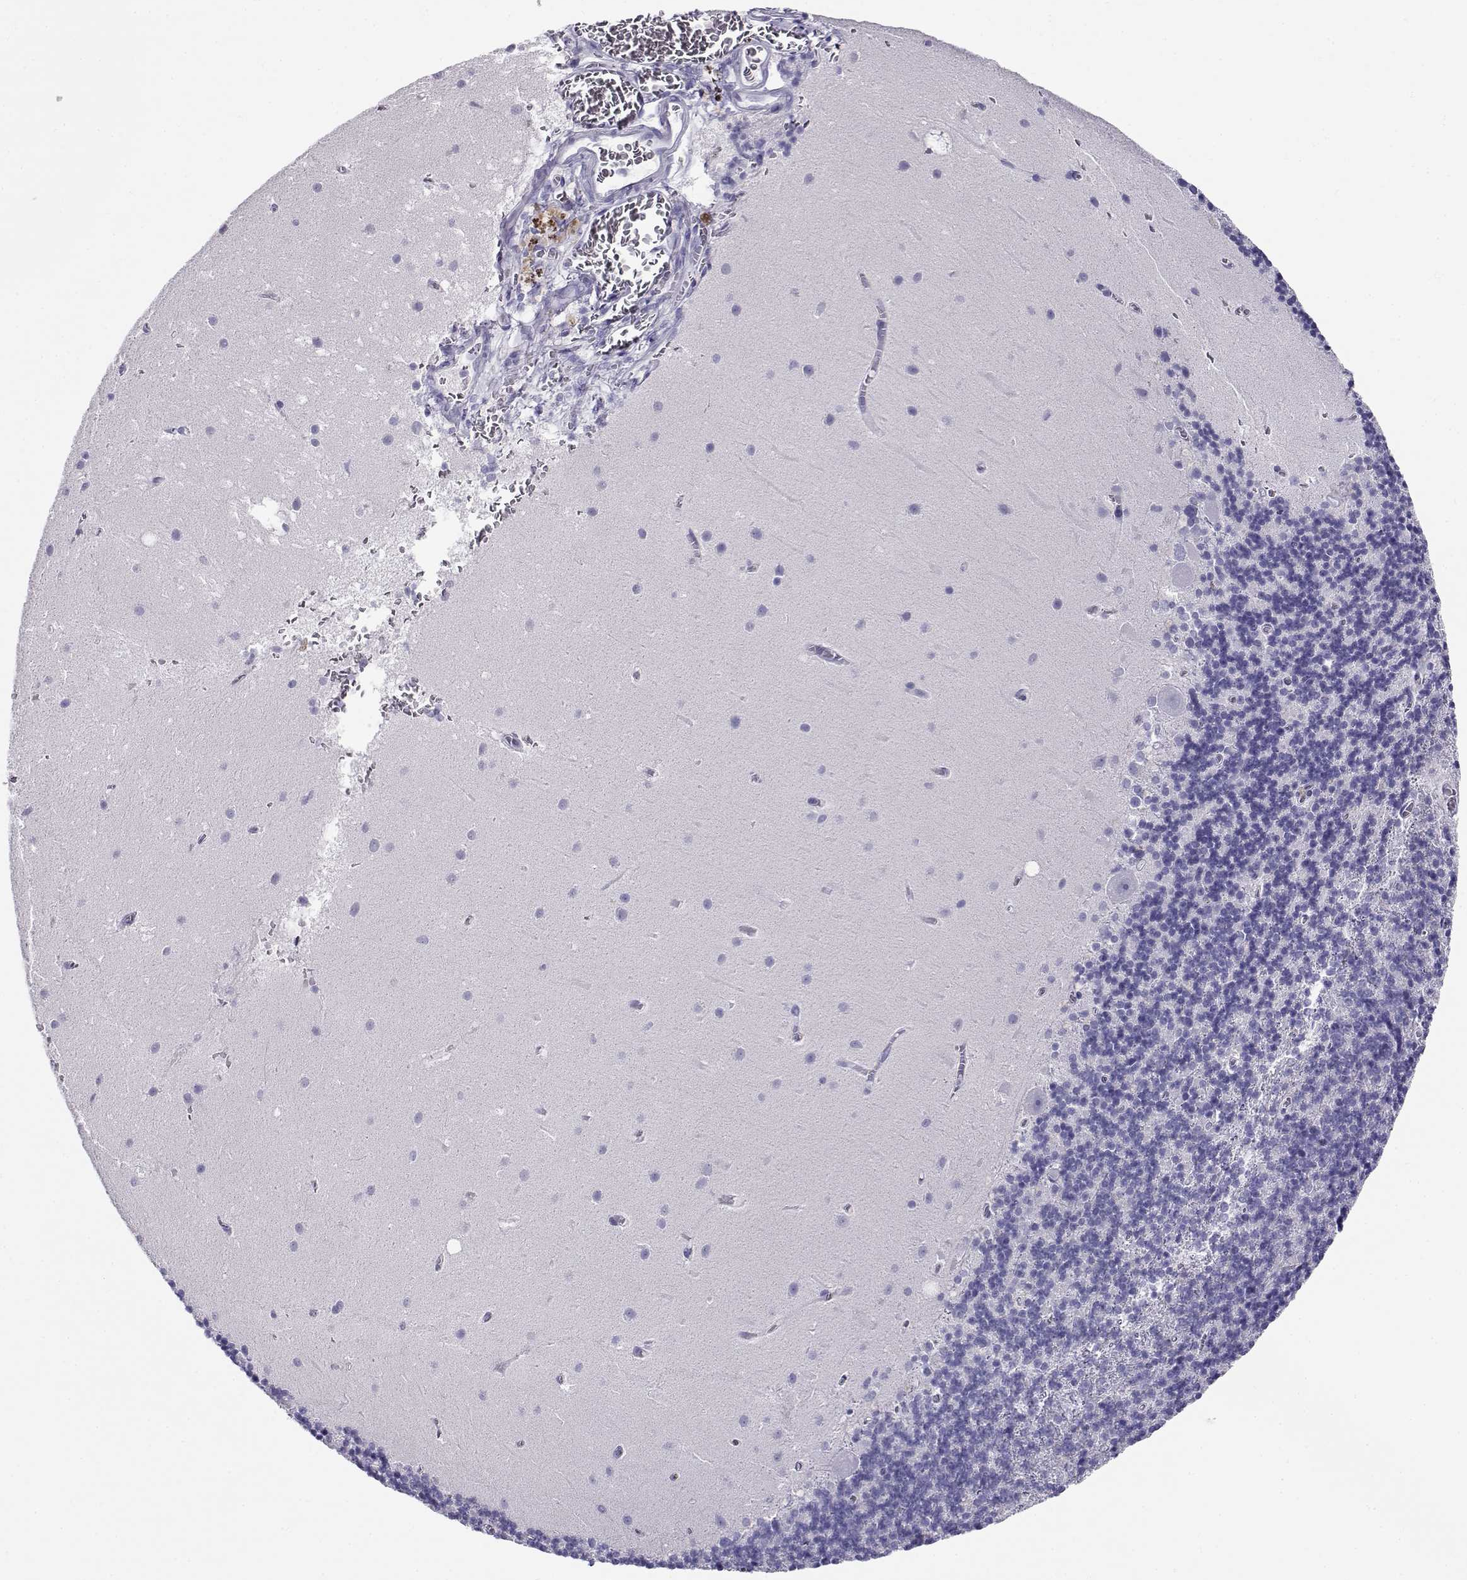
{"staining": {"intensity": "negative", "quantity": "none", "location": "none"}, "tissue": "cerebellum", "cell_type": "Cells in granular layer", "image_type": "normal", "snomed": [{"axis": "morphology", "description": "Normal tissue, NOS"}, {"axis": "topography", "description": "Cerebellum"}], "caption": "This is an immunohistochemistry (IHC) micrograph of unremarkable cerebellum. There is no positivity in cells in granular layer.", "gene": "RHOXF2B", "patient": {"sex": "male", "age": 70}}